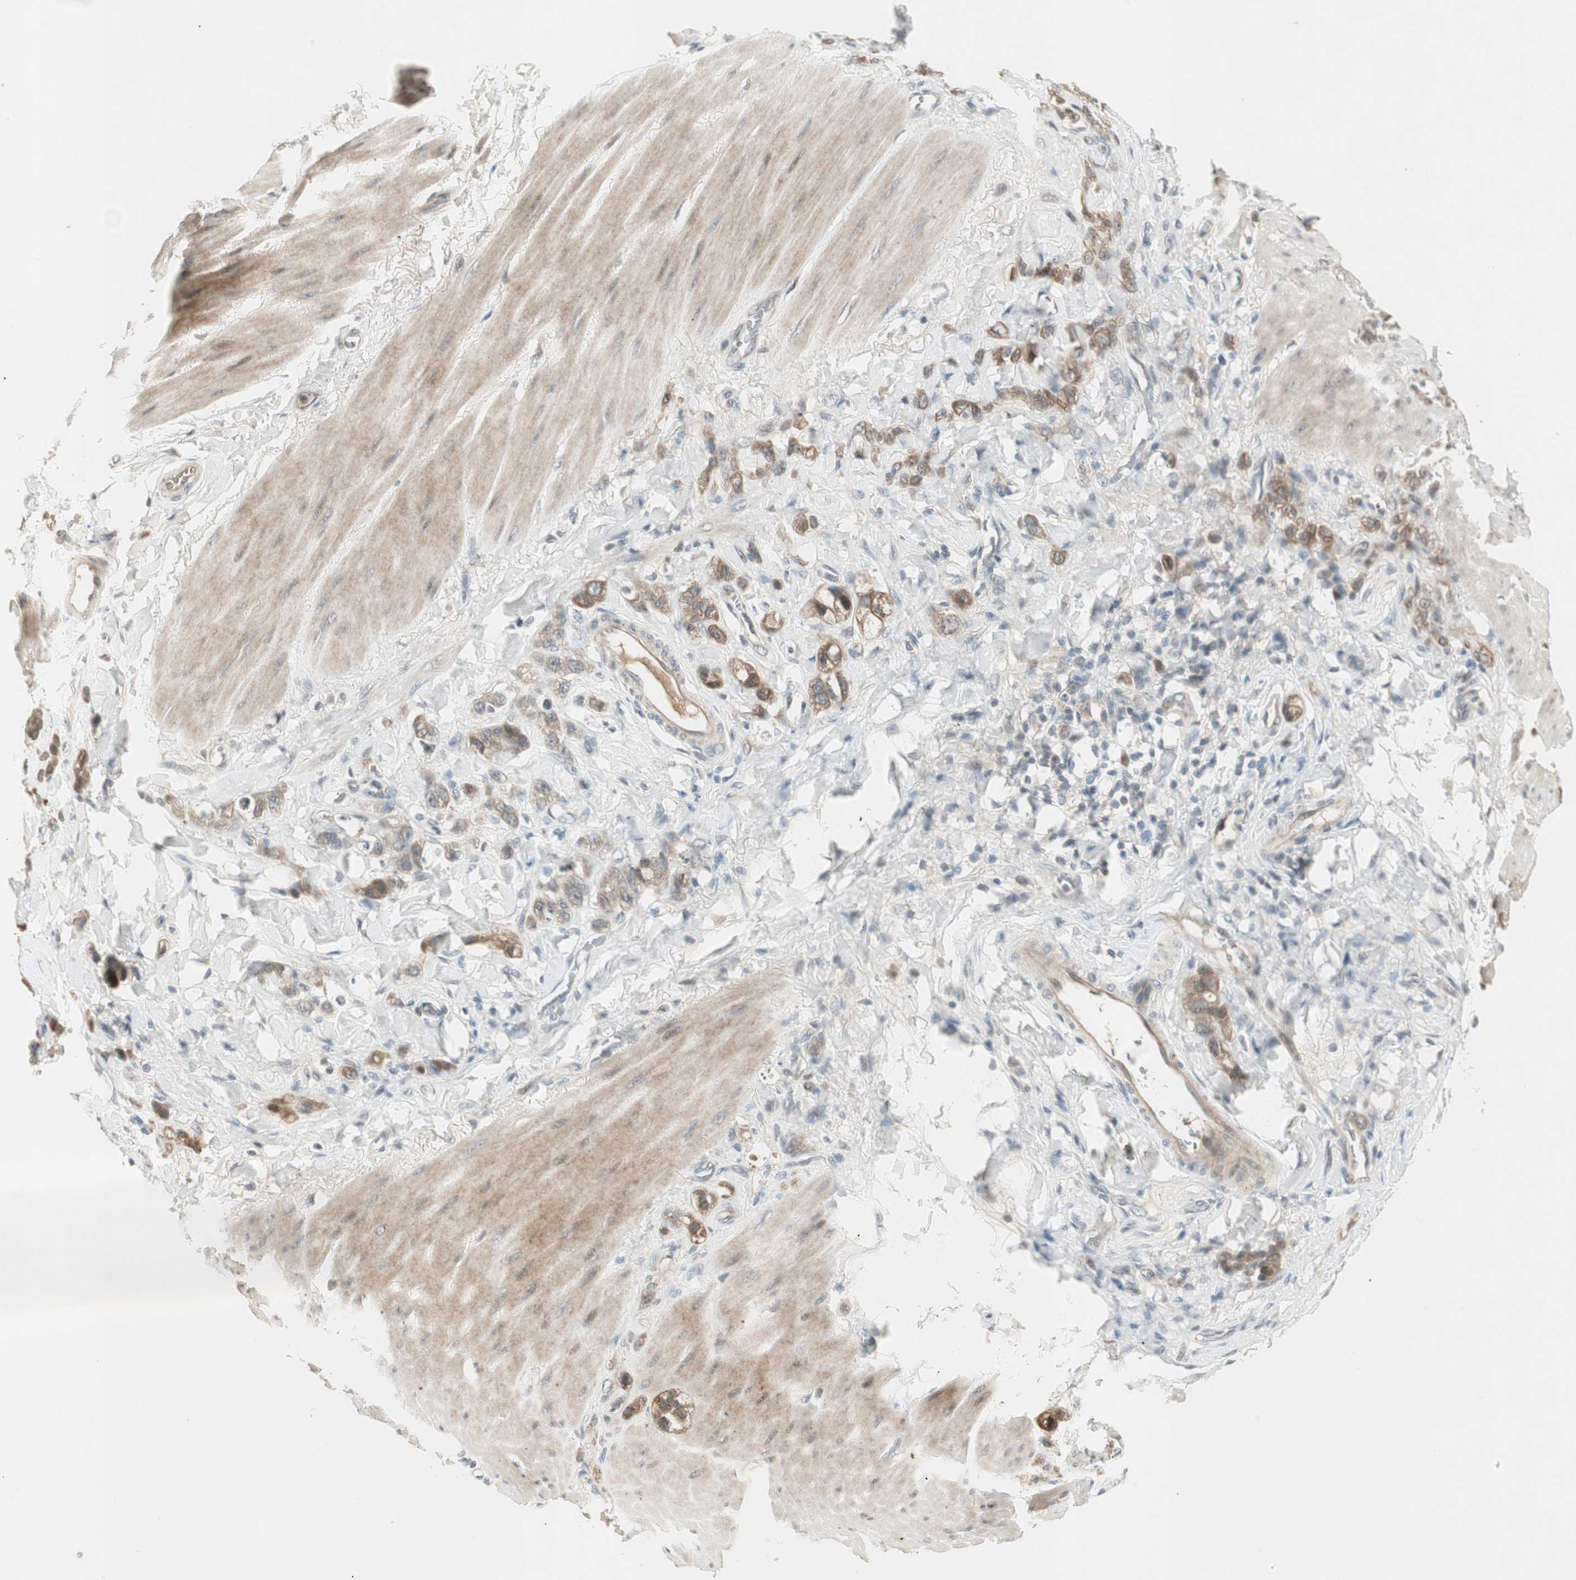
{"staining": {"intensity": "moderate", "quantity": "25%-75%", "location": "cytoplasmic/membranous"}, "tissue": "stomach cancer", "cell_type": "Tumor cells", "image_type": "cancer", "snomed": [{"axis": "morphology", "description": "Adenocarcinoma, NOS"}, {"axis": "topography", "description": "Stomach"}], "caption": "This is an image of immunohistochemistry staining of stomach cancer, which shows moderate expression in the cytoplasmic/membranous of tumor cells.", "gene": "ACSL5", "patient": {"sex": "male", "age": 82}}